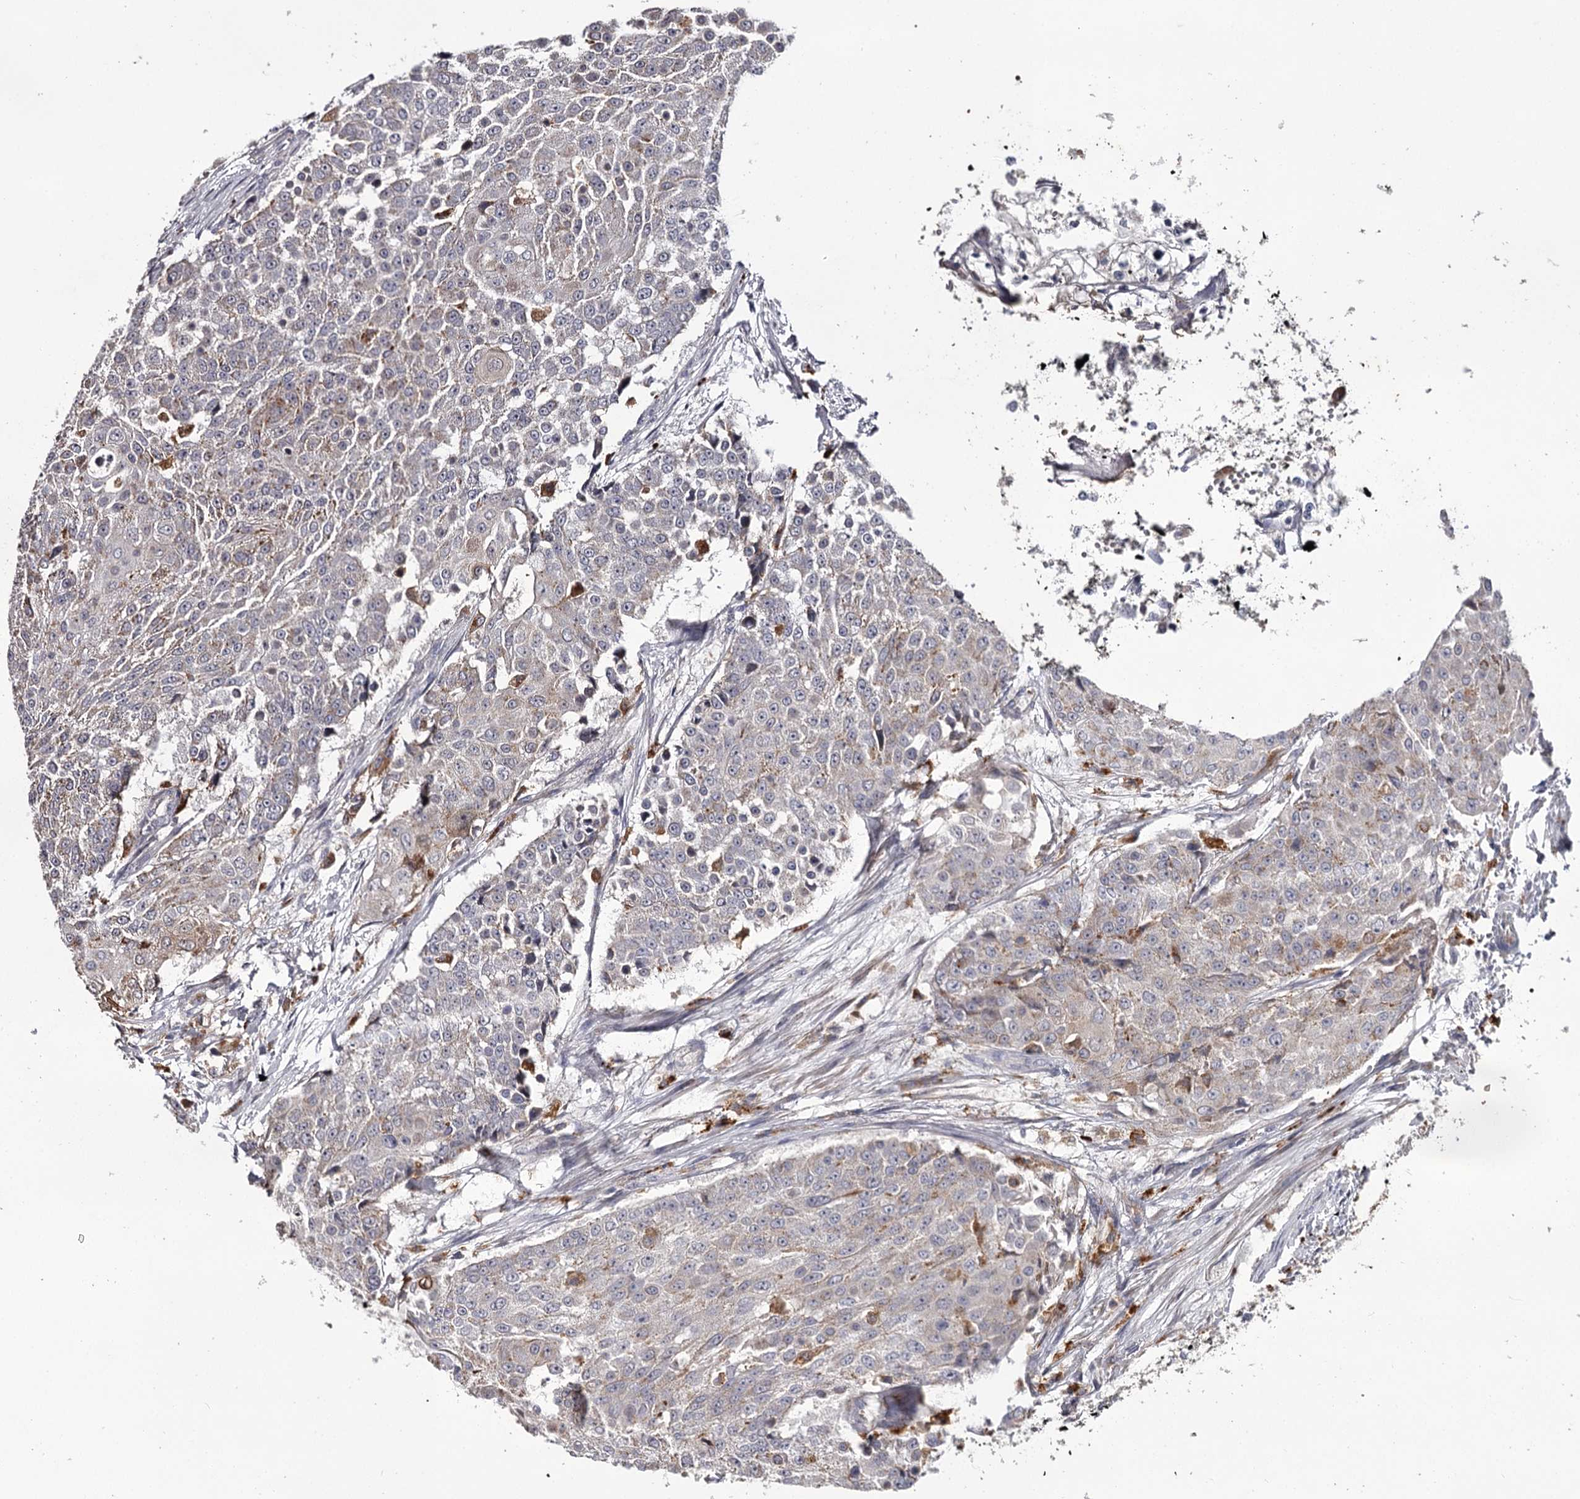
{"staining": {"intensity": "negative", "quantity": "none", "location": "none"}, "tissue": "urothelial cancer", "cell_type": "Tumor cells", "image_type": "cancer", "snomed": [{"axis": "morphology", "description": "Urothelial carcinoma, High grade"}, {"axis": "topography", "description": "Urinary bladder"}], "caption": "There is no significant expression in tumor cells of high-grade urothelial carcinoma.", "gene": "RASSF6", "patient": {"sex": "female", "age": 63}}